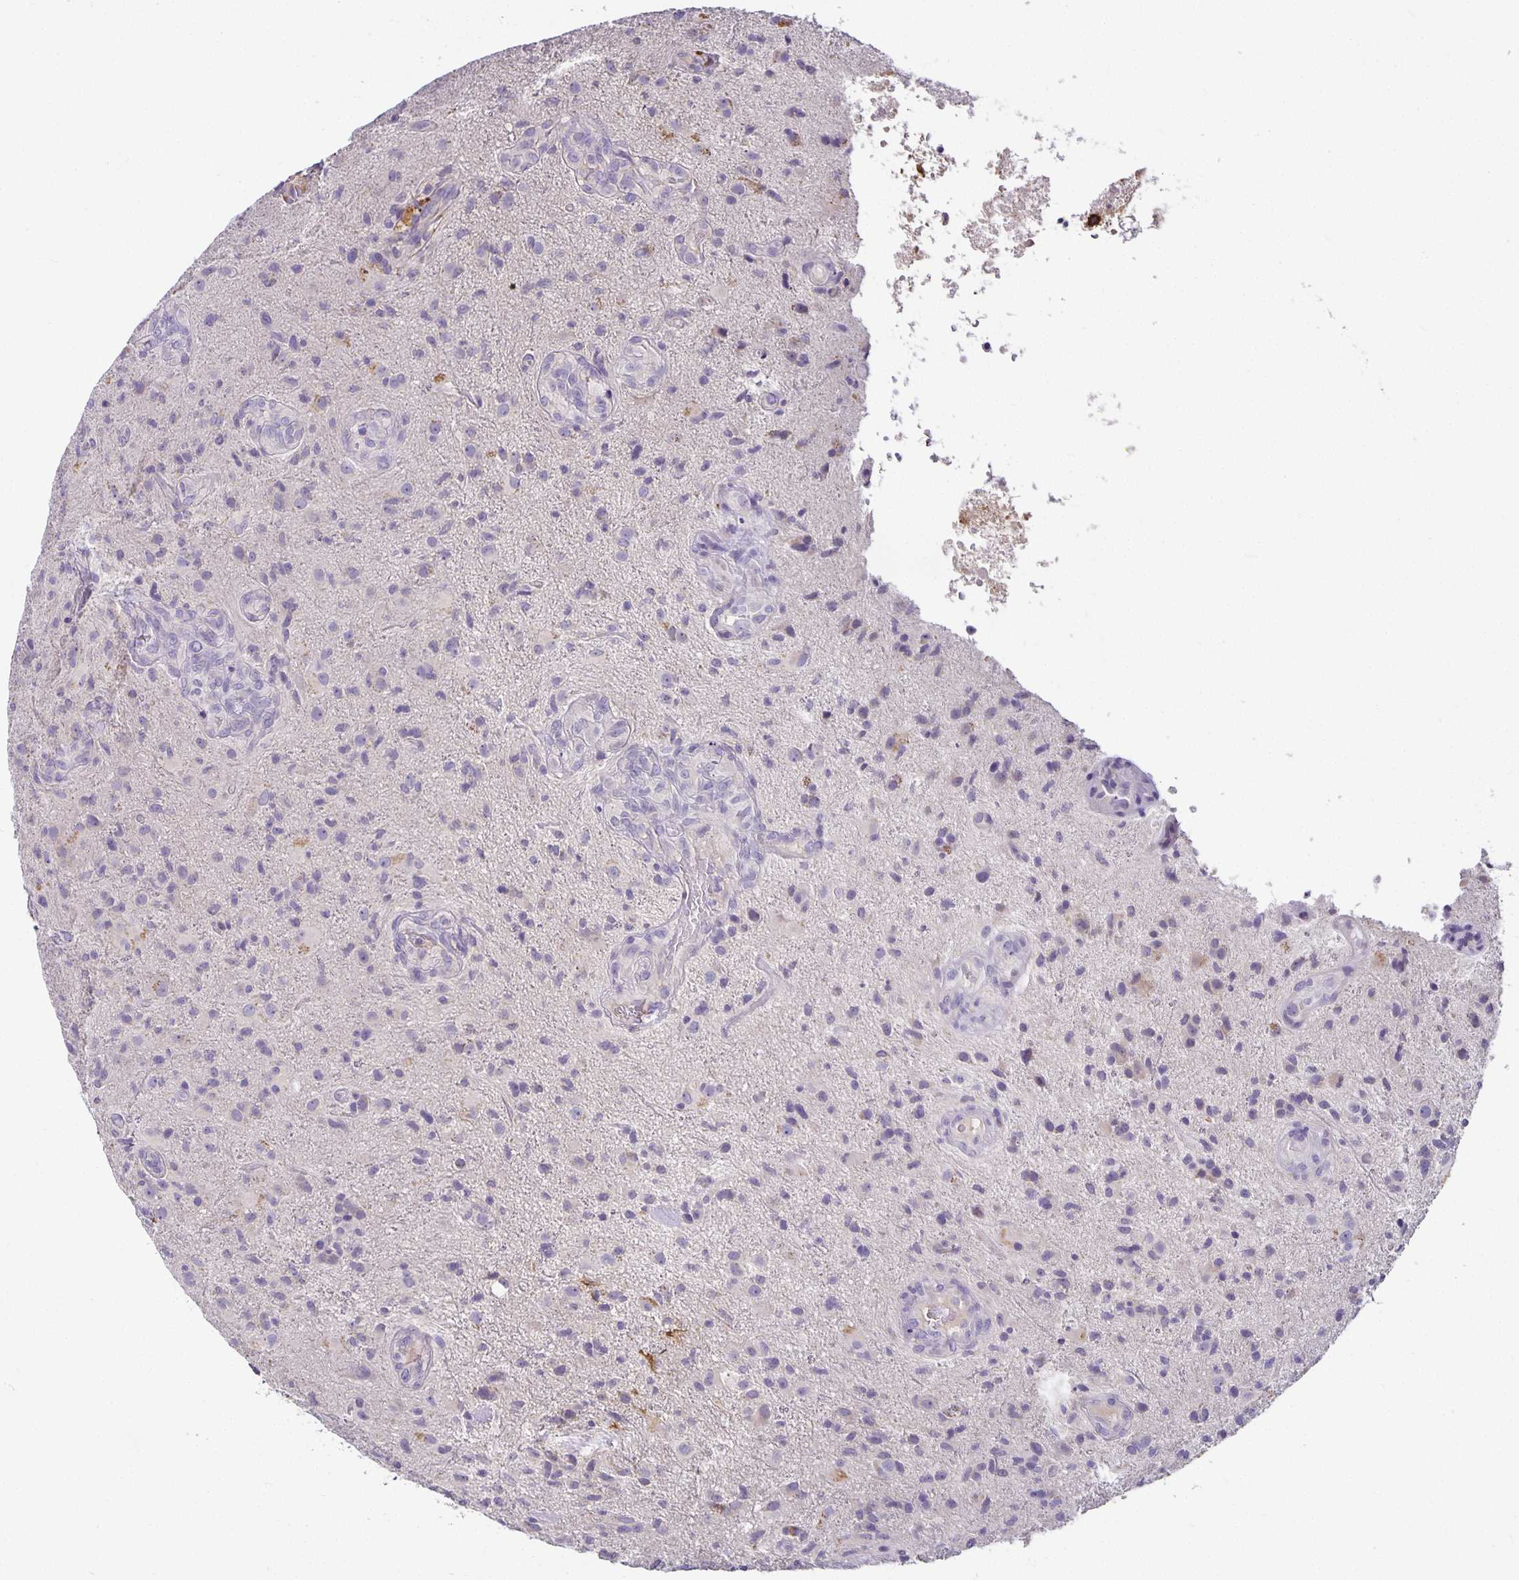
{"staining": {"intensity": "negative", "quantity": "none", "location": "none"}, "tissue": "glioma", "cell_type": "Tumor cells", "image_type": "cancer", "snomed": [{"axis": "morphology", "description": "Glioma, malignant, High grade"}, {"axis": "topography", "description": "Brain"}], "caption": "There is no significant staining in tumor cells of malignant glioma (high-grade). The staining was performed using DAB to visualize the protein expression in brown, while the nuclei were stained in blue with hematoxylin (Magnification: 20x).", "gene": "CA12", "patient": {"sex": "male", "age": 55}}